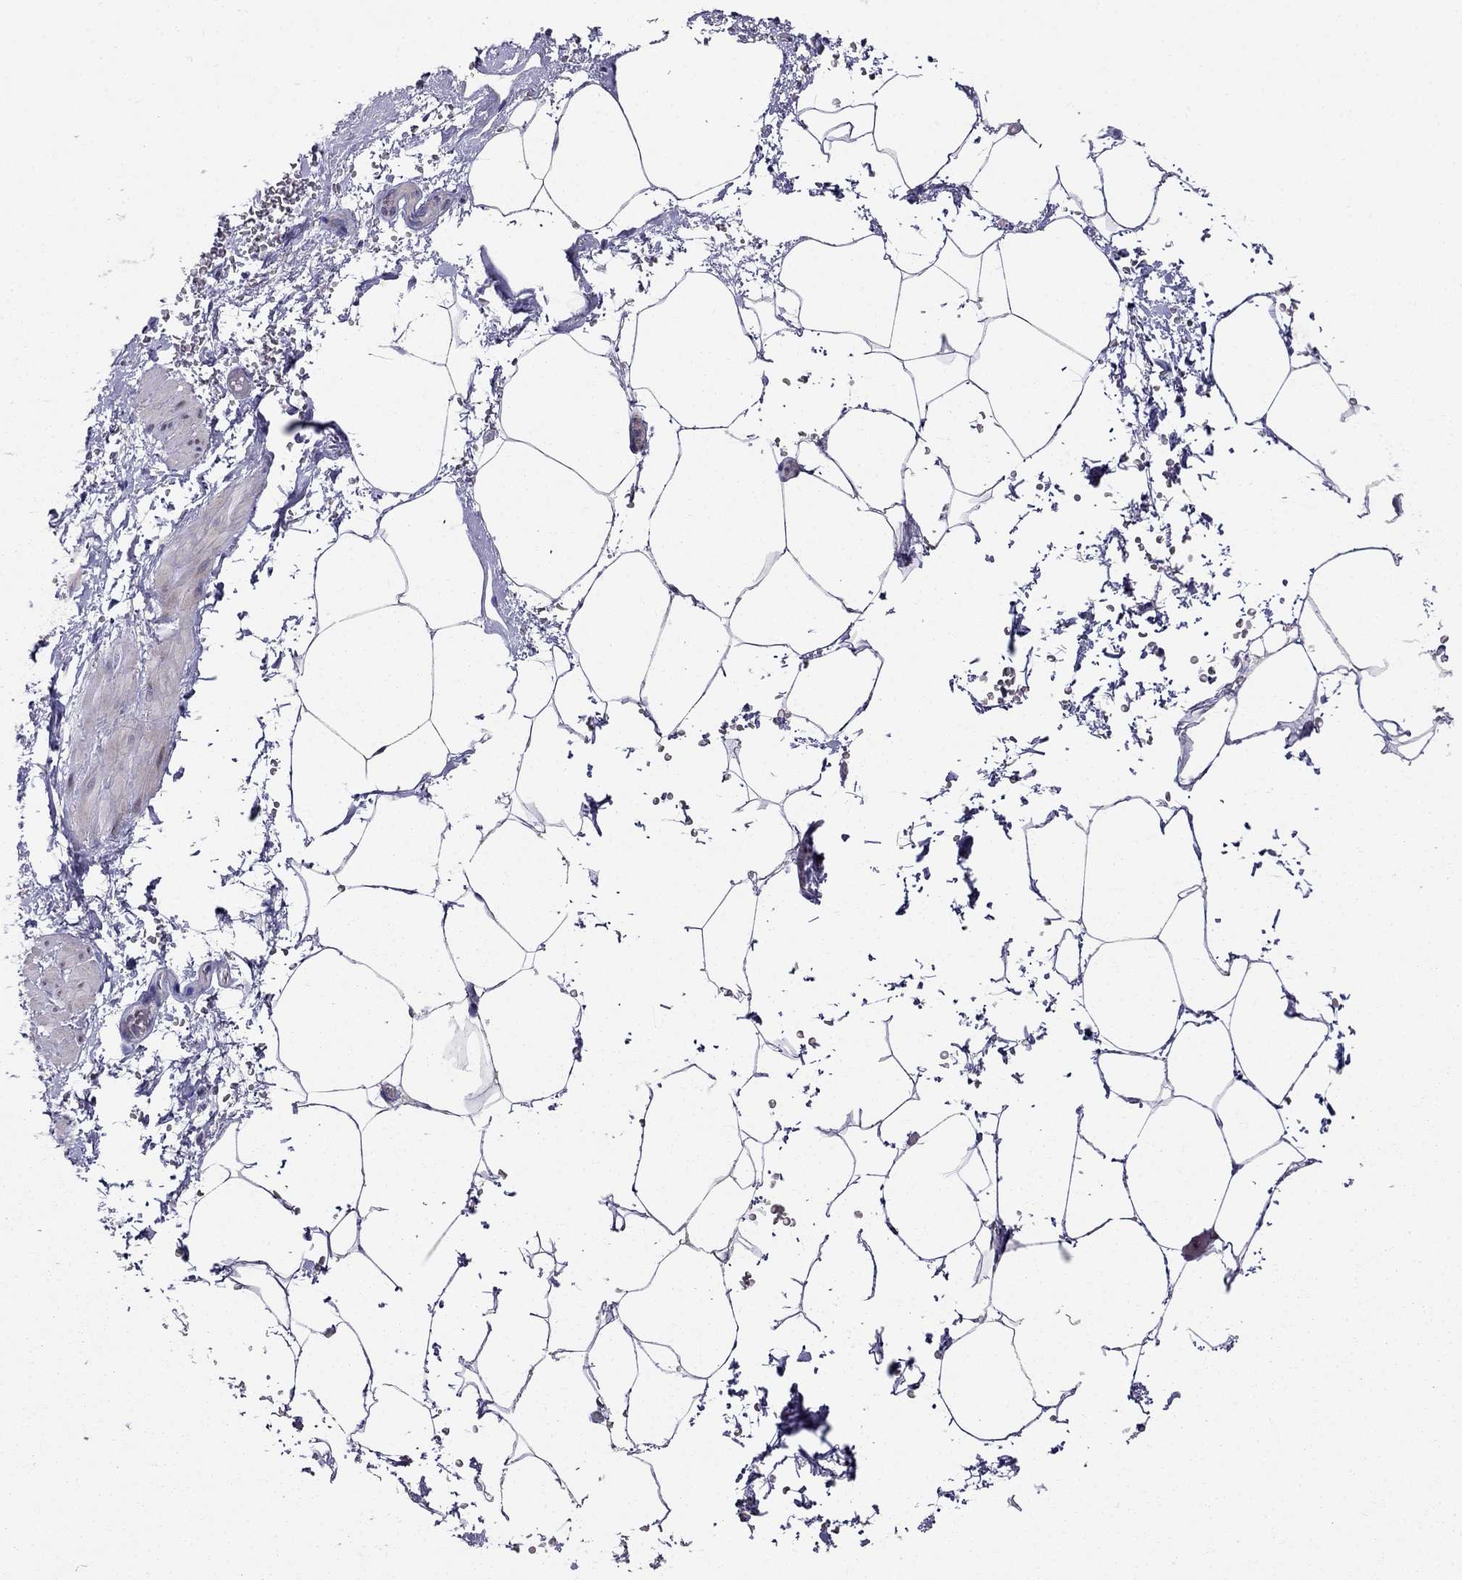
{"staining": {"intensity": "negative", "quantity": "none", "location": "none"}, "tissue": "adipose tissue", "cell_type": "Adipocytes", "image_type": "normal", "snomed": [{"axis": "morphology", "description": "Normal tissue, NOS"}, {"axis": "topography", "description": "Soft tissue"}, {"axis": "topography", "description": "Adipose tissue"}, {"axis": "topography", "description": "Vascular tissue"}, {"axis": "topography", "description": "Peripheral nerve tissue"}], "caption": "Adipose tissue was stained to show a protein in brown. There is no significant positivity in adipocytes. (DAB immunohistochemistry (IHC) visualized using brightfield microscopy, high magnification).", "gene": "MAGEB4", "patient": {"sex": "male", "age": 68}}